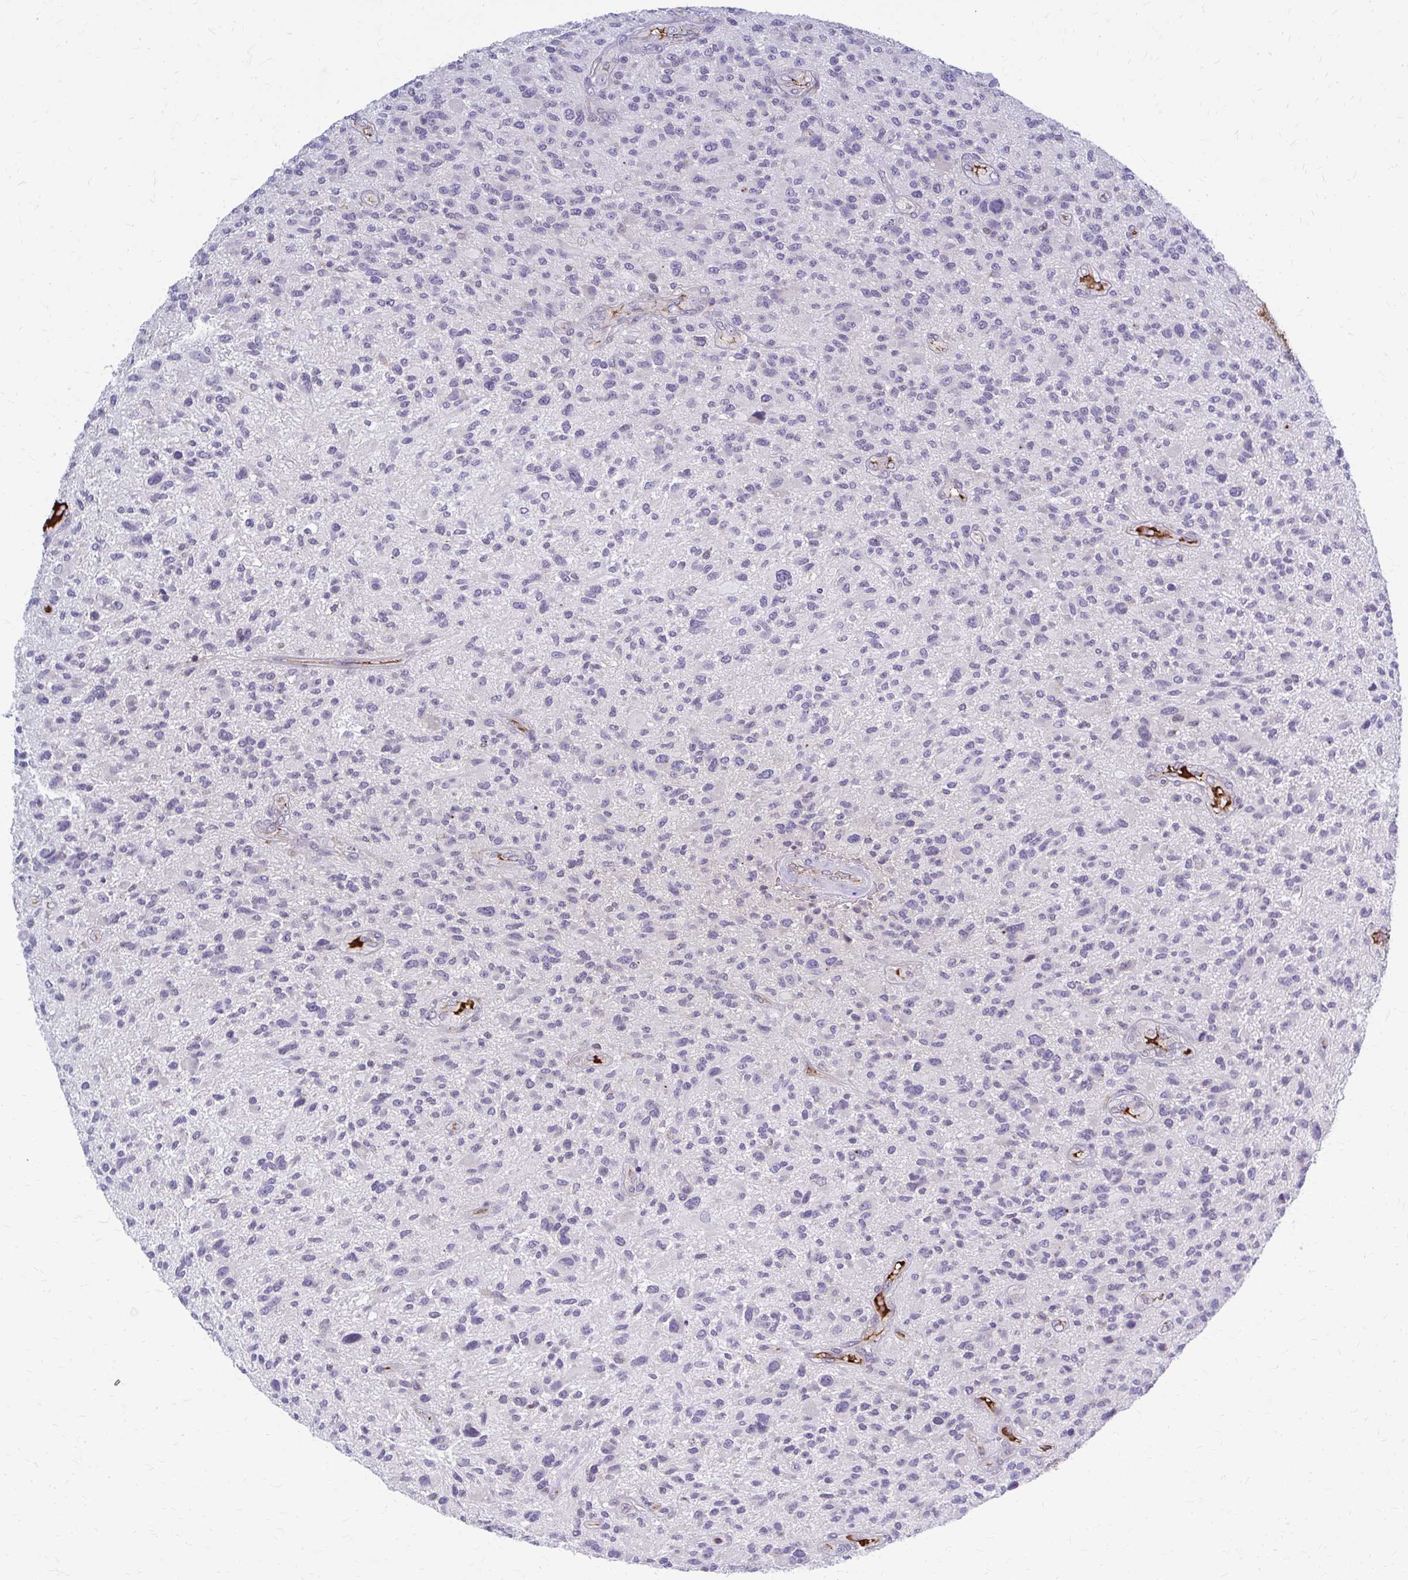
{"staining": {"intensity": "negative", "quantity": "none", "location": "none"}, "tissue": "glioma", "cell_type": "Tumor cells", "image_type": "cancer", "snomed": [{"axis": "morphology", "description": "Glioma, malignant, High grade"}, {"axis": "topography", "description": "Brain"}], "caption": "The IHC photomicrograph has no significant staining in tumor cells of glioma tissue.", "gene": "MCRIP2", "patient": {"sex": "male", "age": 47}}